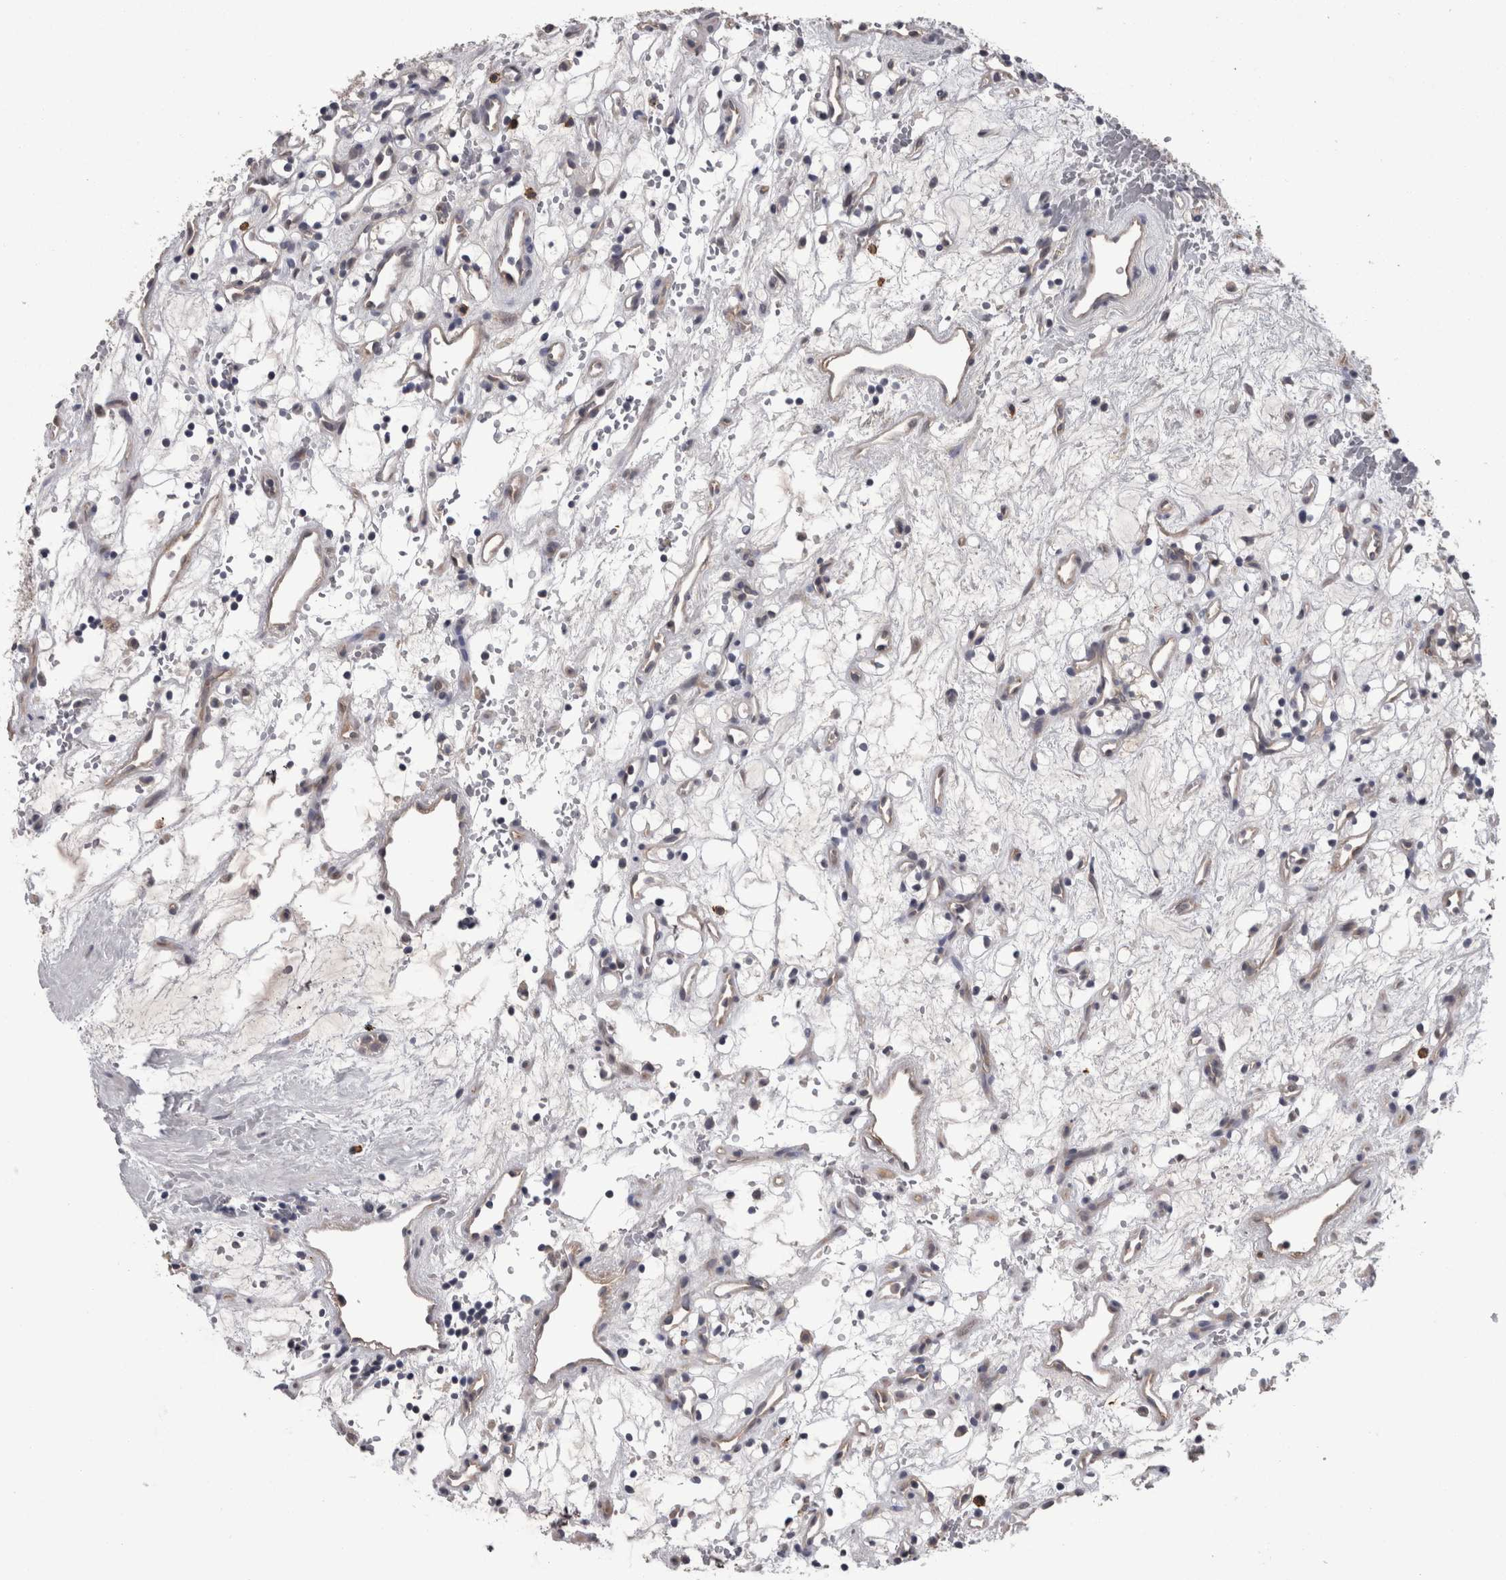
{"staining": {"intensity": "negative", "quantity": "none", "location": "none"}, "tissue": "renal cancer", "cell_type": "Tumor cells", "image_type": "cancer", "snomed": [{"axis": "morphology", "description": "Adenocarcinoma, NOS"}, {"axis": "topography", "description": "Kidney"}], "caption": "This is a histopathology image of immunohistochemistry (IHC) staining of adenocarcinoma (renal), which shows no staining in tumor cells.", "gene": "PON3", "patient": {"sex": "female", "age": 60}}